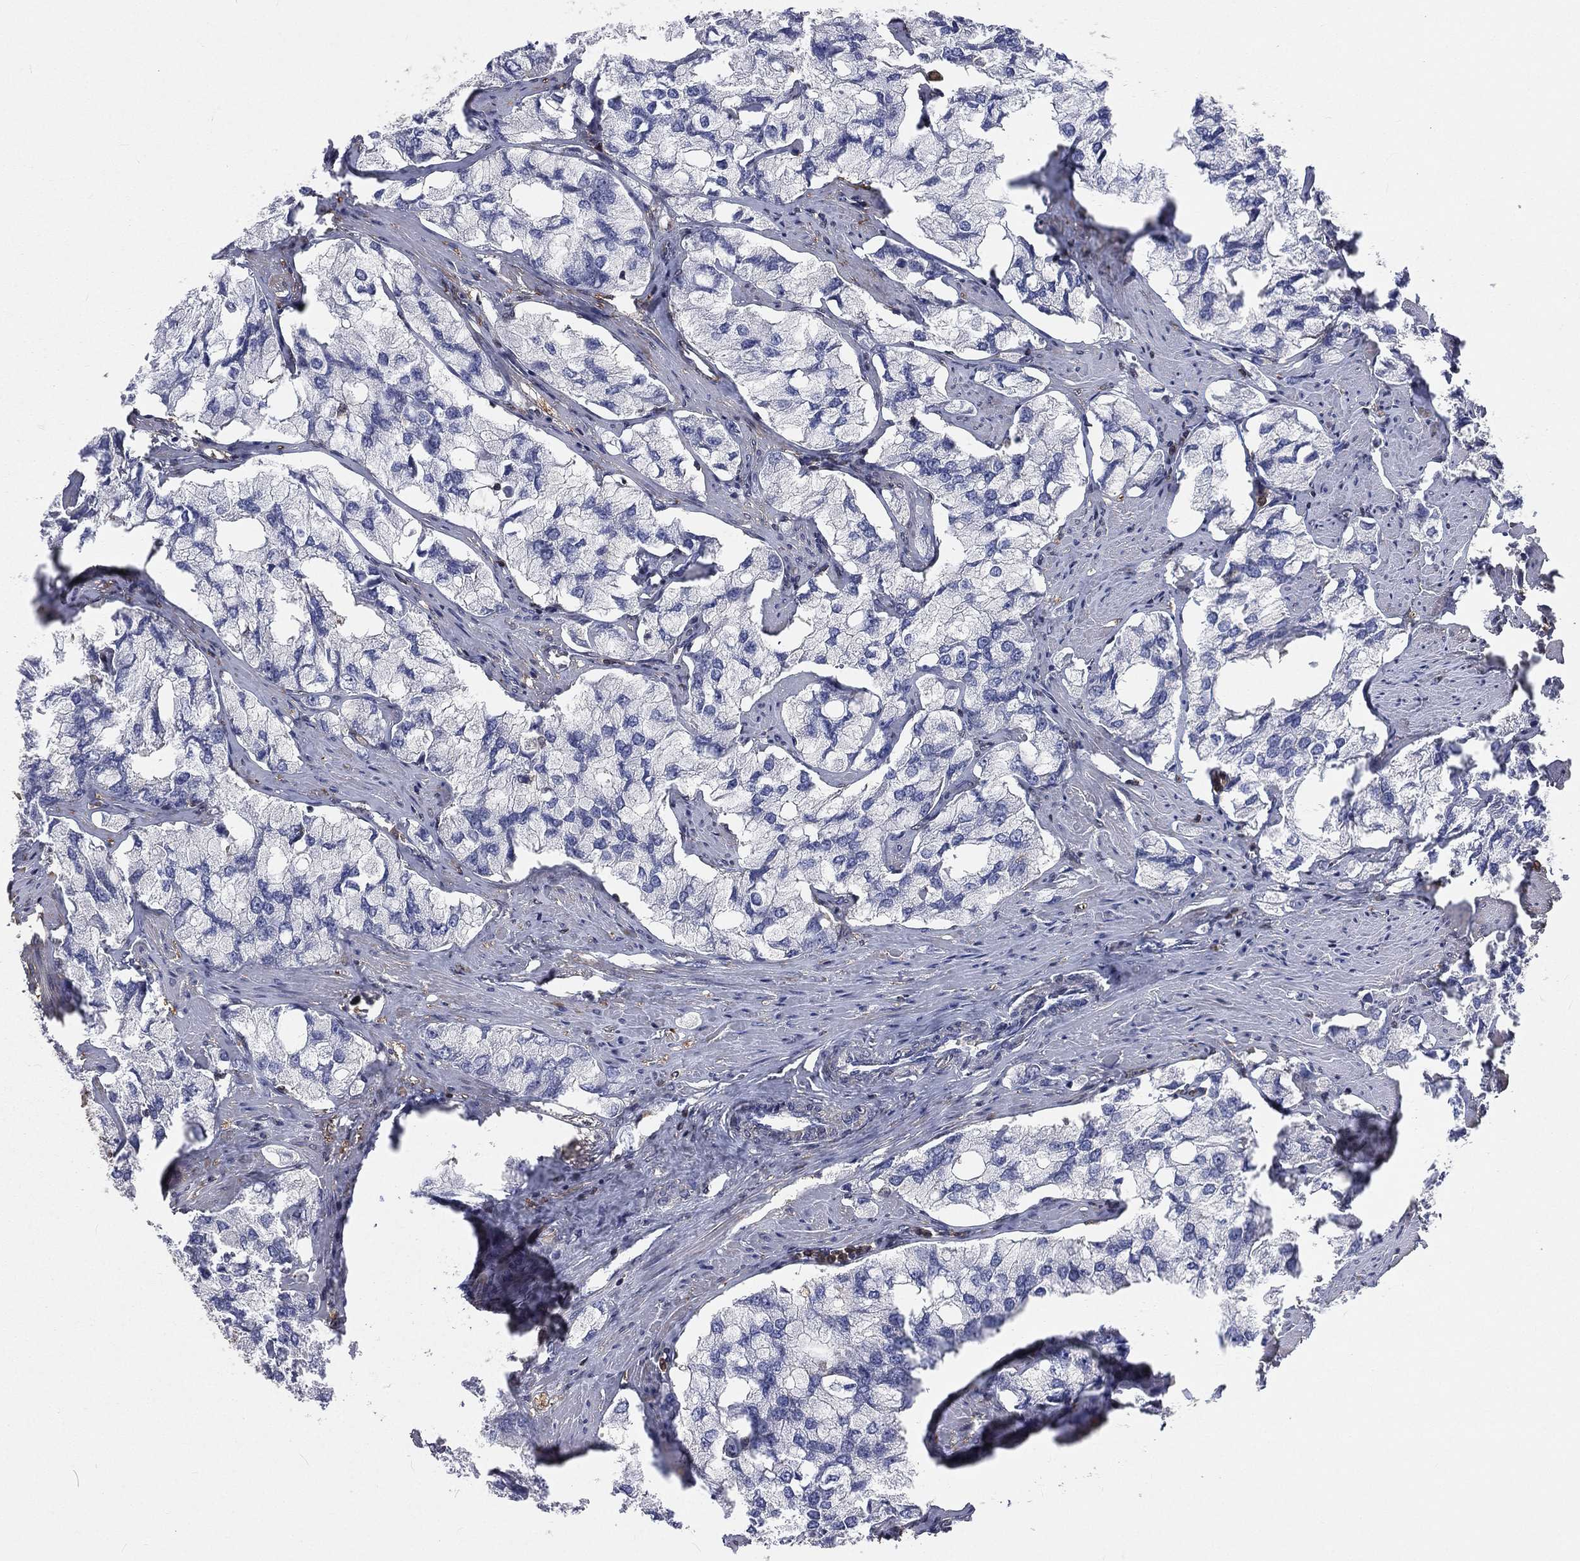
{"staining": {"intensity": "negative", "quantity": "none", "location": "none"}, "tissue": "prostate cancer", "cell_type": "Tumor cells", "image_type": "cancer", "snomed": [{"axis": "morphology", "description": "Adenocarcinoma, NOS"}, {"axis": "topography", "description": "Prostate and seminal vesicle, NOS"}, {"axis": "topography", "description": "Prostate"}], "caption": "IHC histopathology image of neoplastic tissue: adenocarcinoma (prostate) stained with DAB reveals no significant protein expression in tumor cells.", "gene": "TBC1D2", "patient": {"sex": "male", "age": 64}}